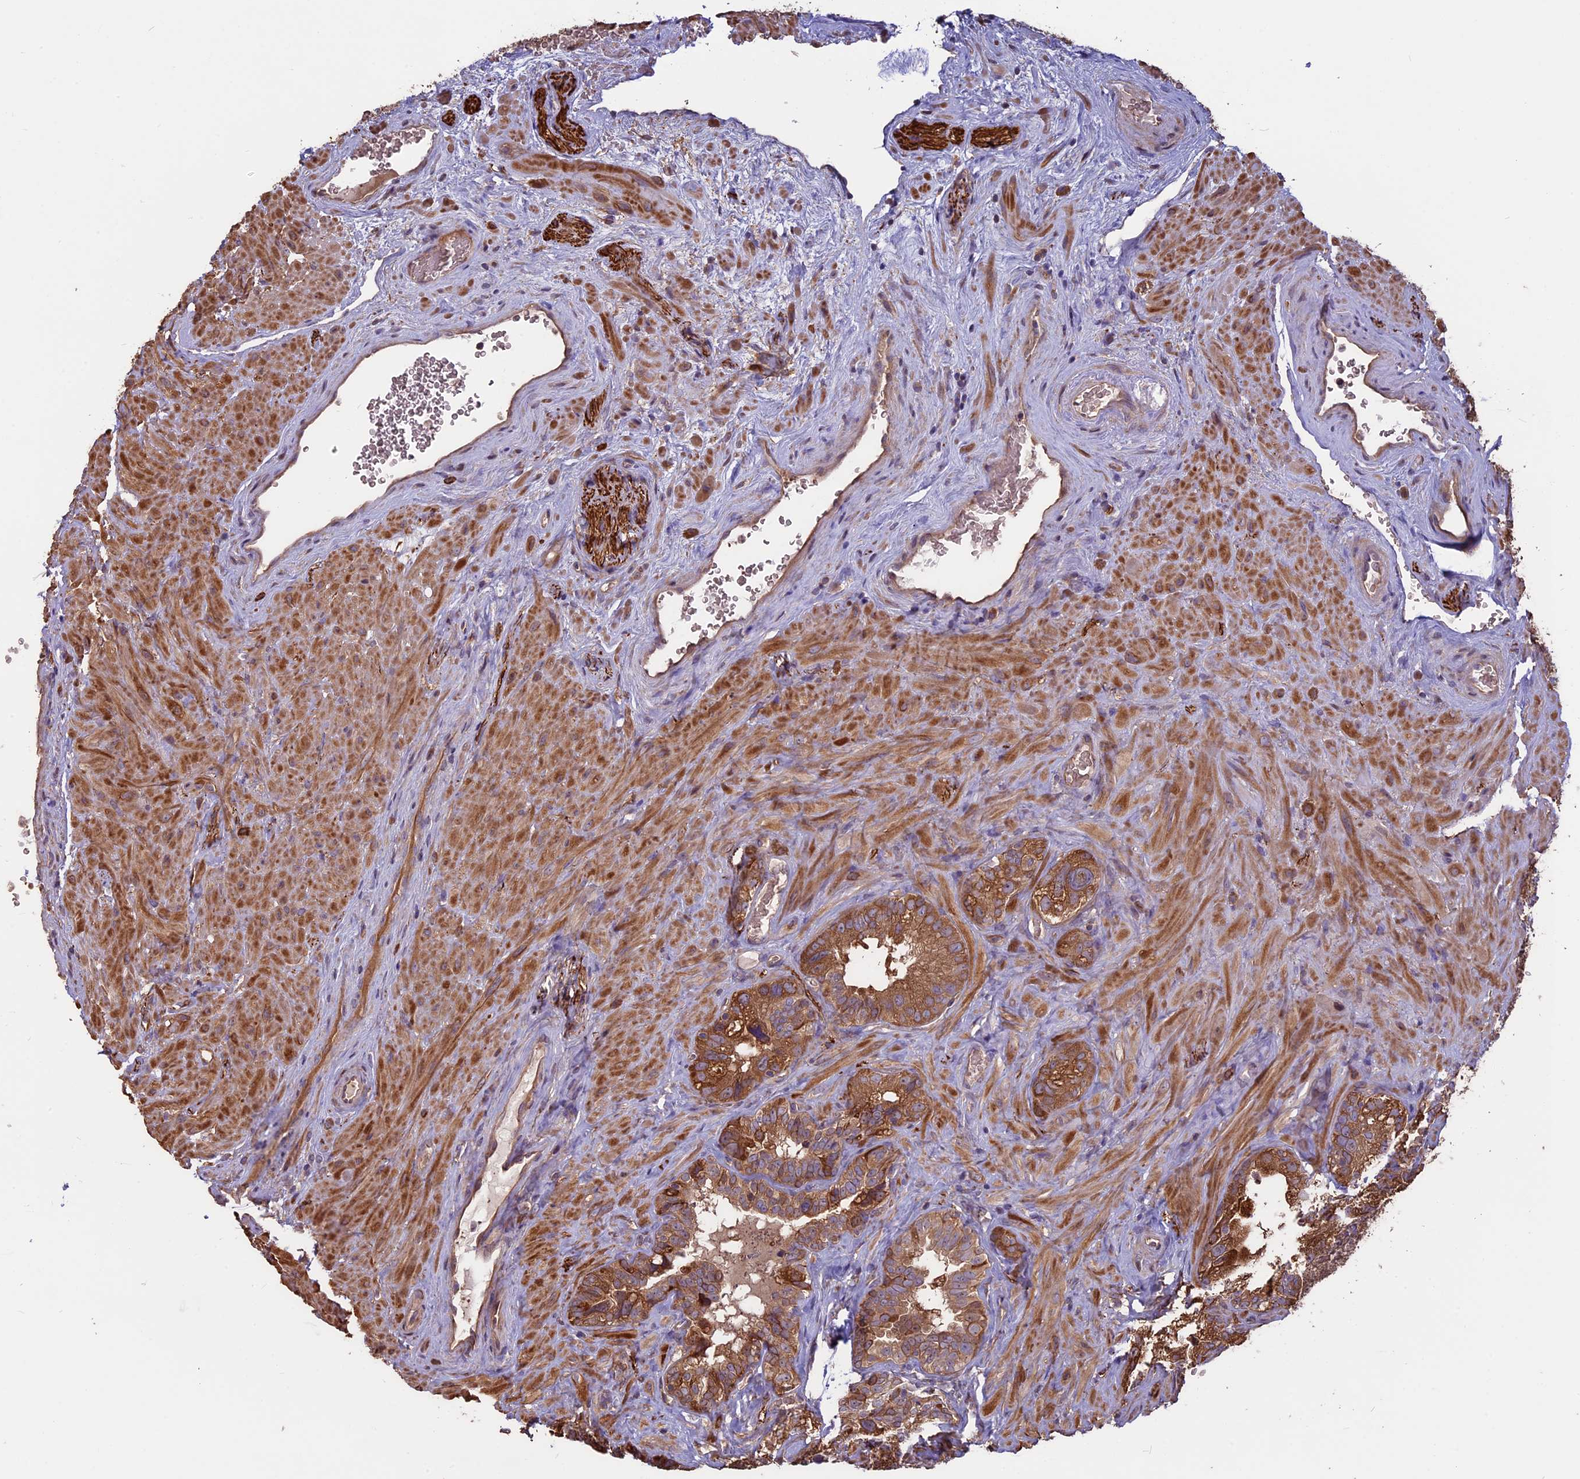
{"staining": {"intensity": "moderate", "quantity": ">75%", "location": "cytoplasmic/membranous"}, "tissue": "seminal vesicle", "cell_type": "Glandular cells", "image_type": "normal", "snomed": [{"axis": "morphology", "description": "Normal tissue, NOS"}, {"axis": "topography", "description": "Seminal veicle"}, {"axis": "topography", "description": "Peripheral nerve tissue"}], "caption": "An image of human seminal vesicle stained for a protein displays moderate cytoplasmic/membranous brown staining in glandular cells.", "gene": "VWA3A", "patient": {"sex": "male", "age": 67}}